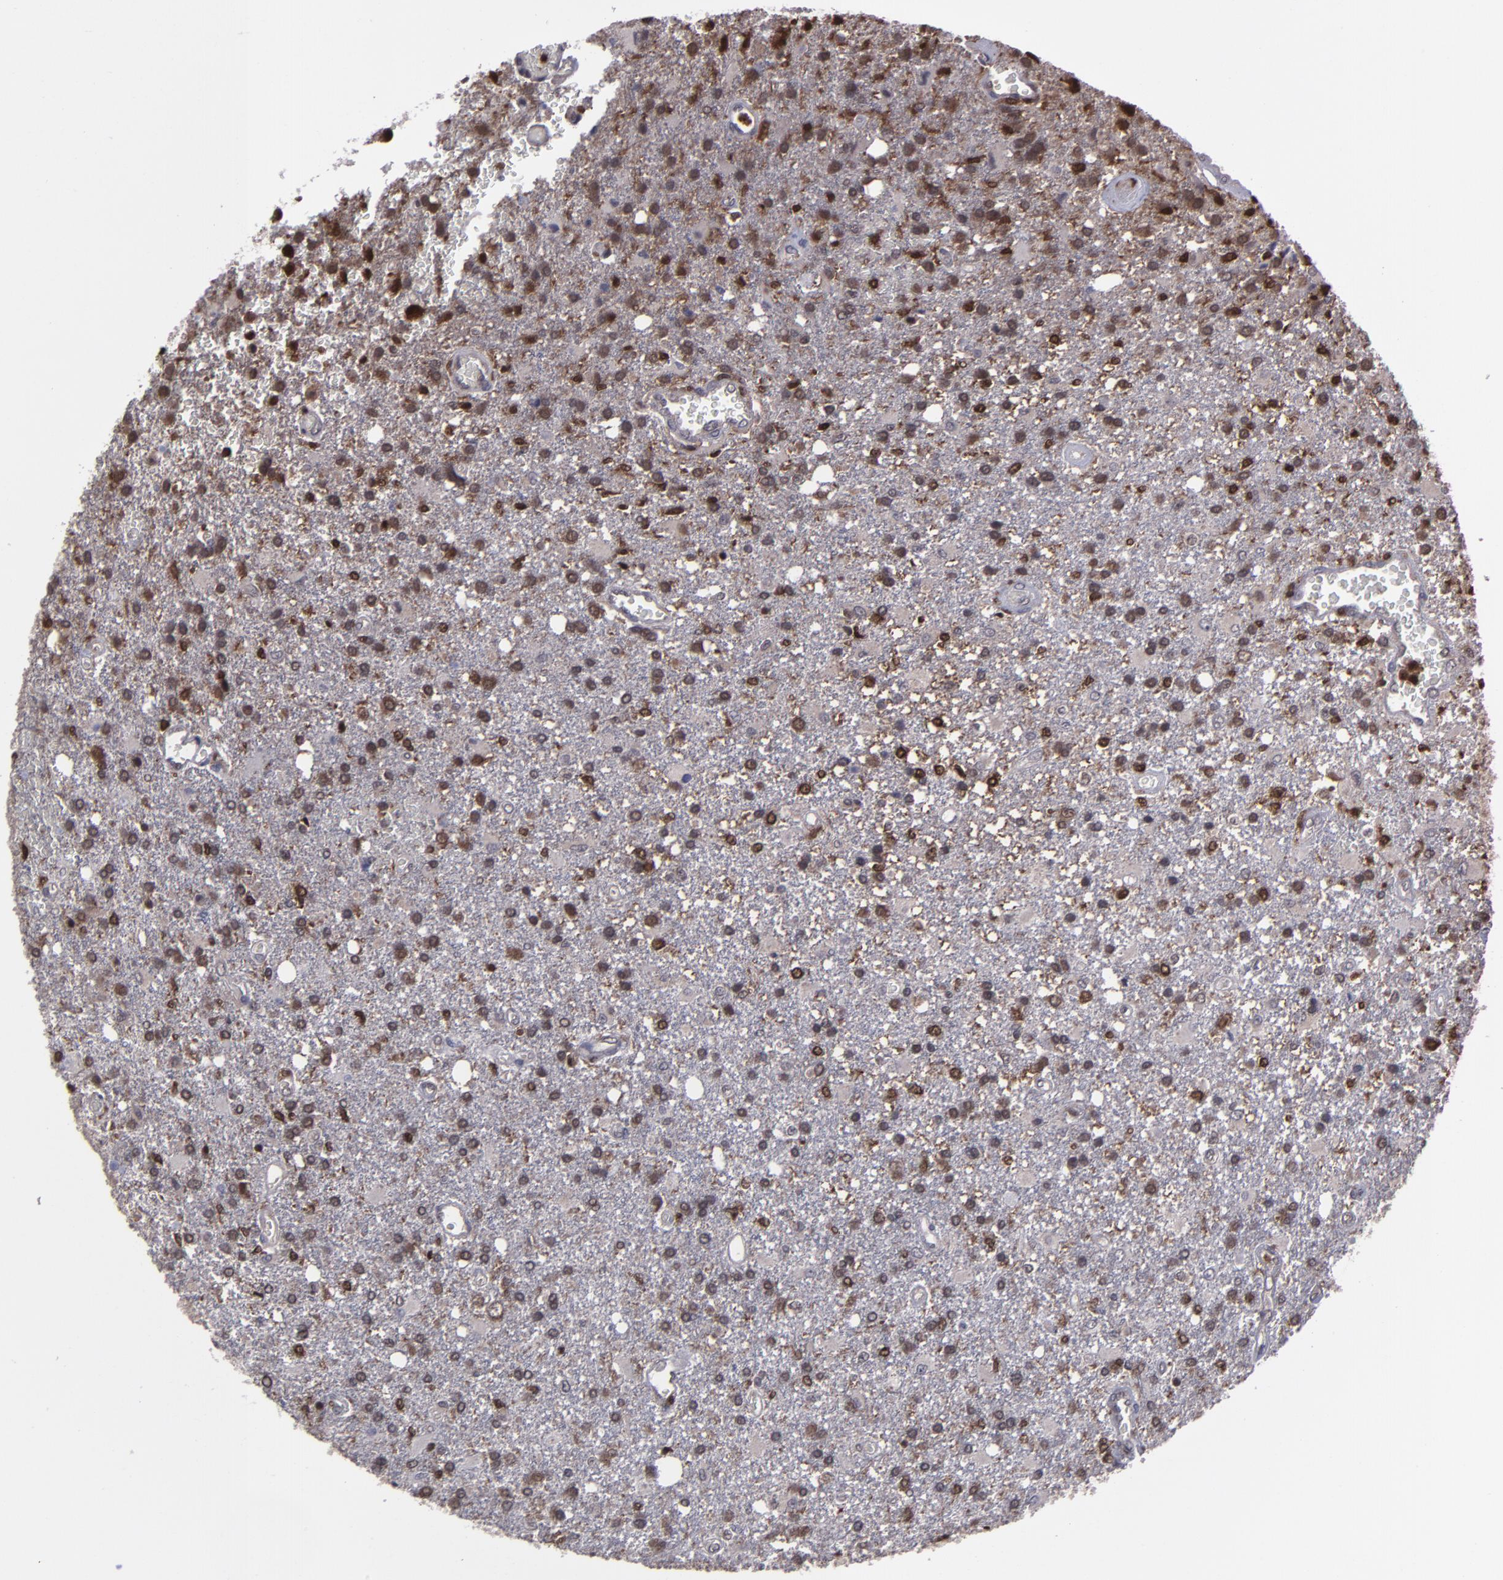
{"staining": {"intensity": "moderate", "quantity": "25%-75%", "location": "nuclear"}, "tissue": "glioma", "cell_type": "Tumor cells", "image_type": "cancer", "snomed": [{"axis": "morphology", "description": "Glioma, malignant, High grade"}, {"axis": "topography", "description": "Cerebral cortex"}], "caption": "Human glioma stained for a protein (brown) shows moderate nuclear positive positivity in about 25%-75% of tumor cells.", "gene": "GRB2", "patient": {"sex": "male", "age": 79}}